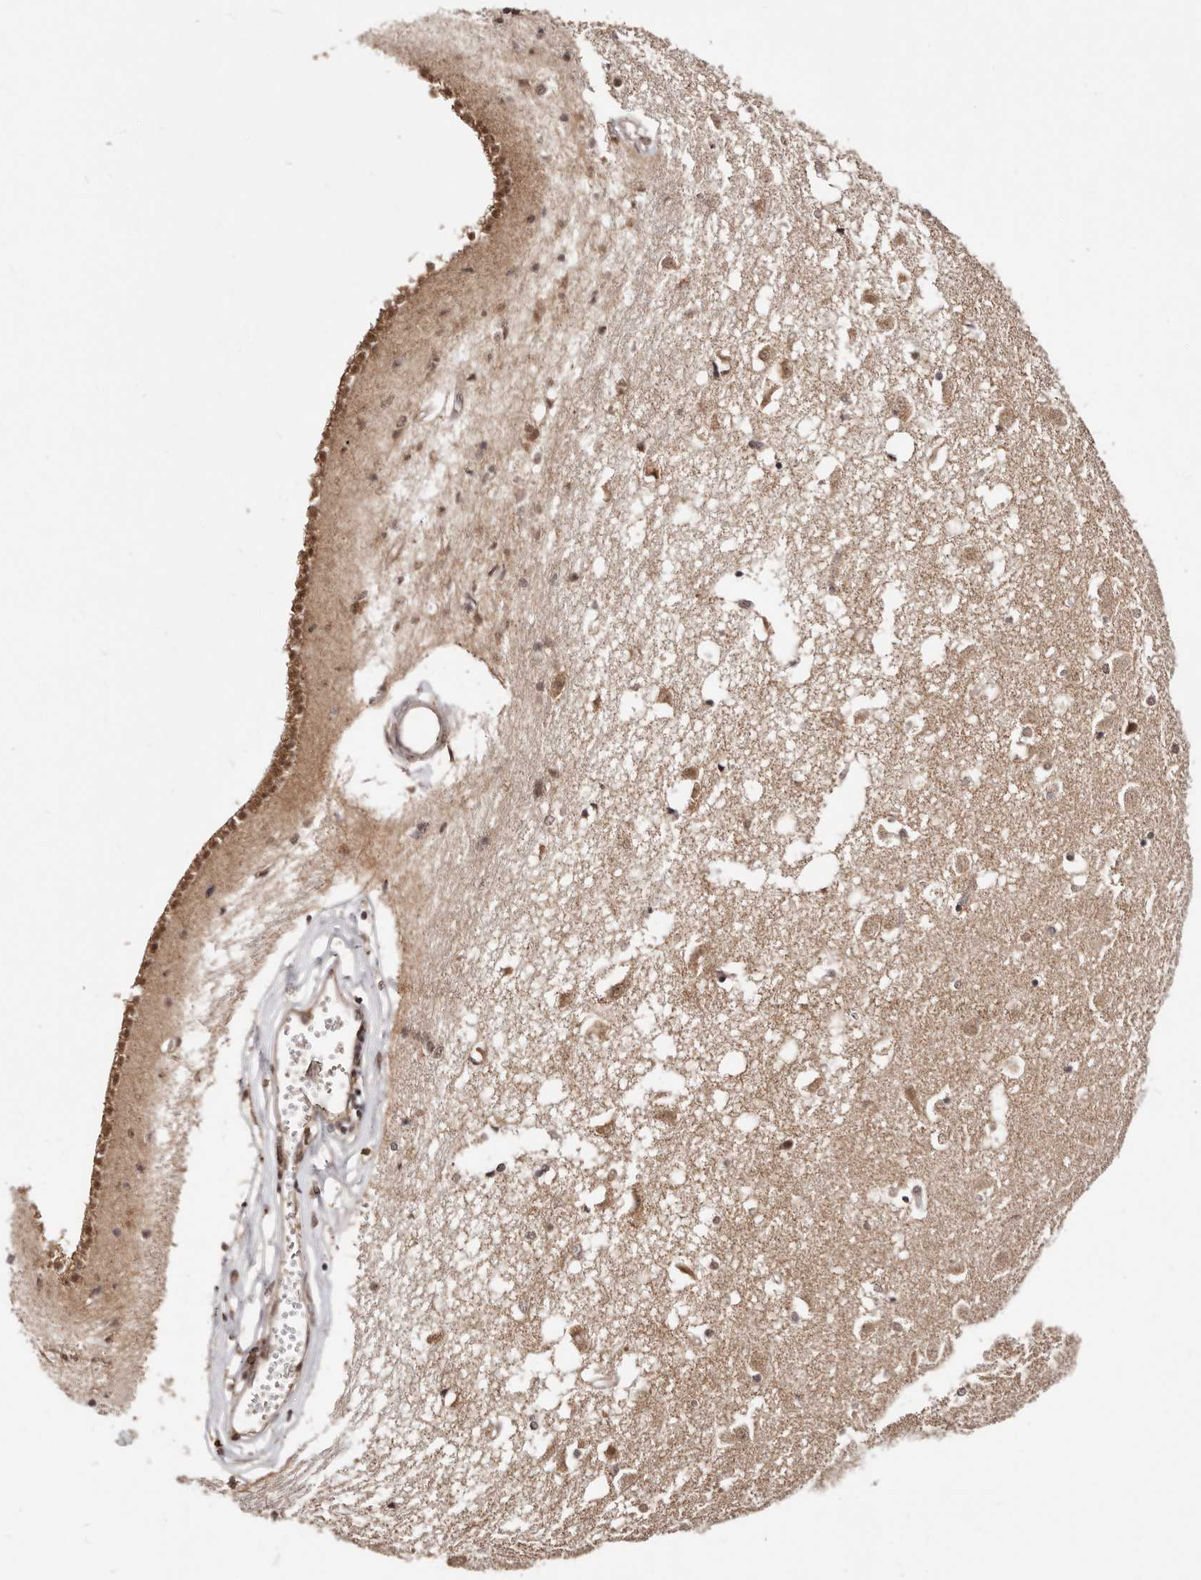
{"staining": {"intensity": "moderate", "quantity": ">75%", "location": "cytoplasmic/membranous,nuclear"}, "tissue": "caudate", "cell_type": "Glial cells", "image_type": "normal", "snomed": [{"axis": "morphology", "description": "Normal tissue, NOS"}, {"axis": "topography", "description": "Lateral ventricle wall"}], "caption": "Brown immunohistochemical staining in normal human caudate exhibits moderate cytoplasmic/membranous,nuclear expression in approximately >75% of glial cells. (Stains: DAB (3,3'-diaminobenzidine) in brown, nuclei in blue, Microscopy: brightfield microscopy at high magnification).", "gene": "MED8", "patient": {"sex": "male", "age": 45}}